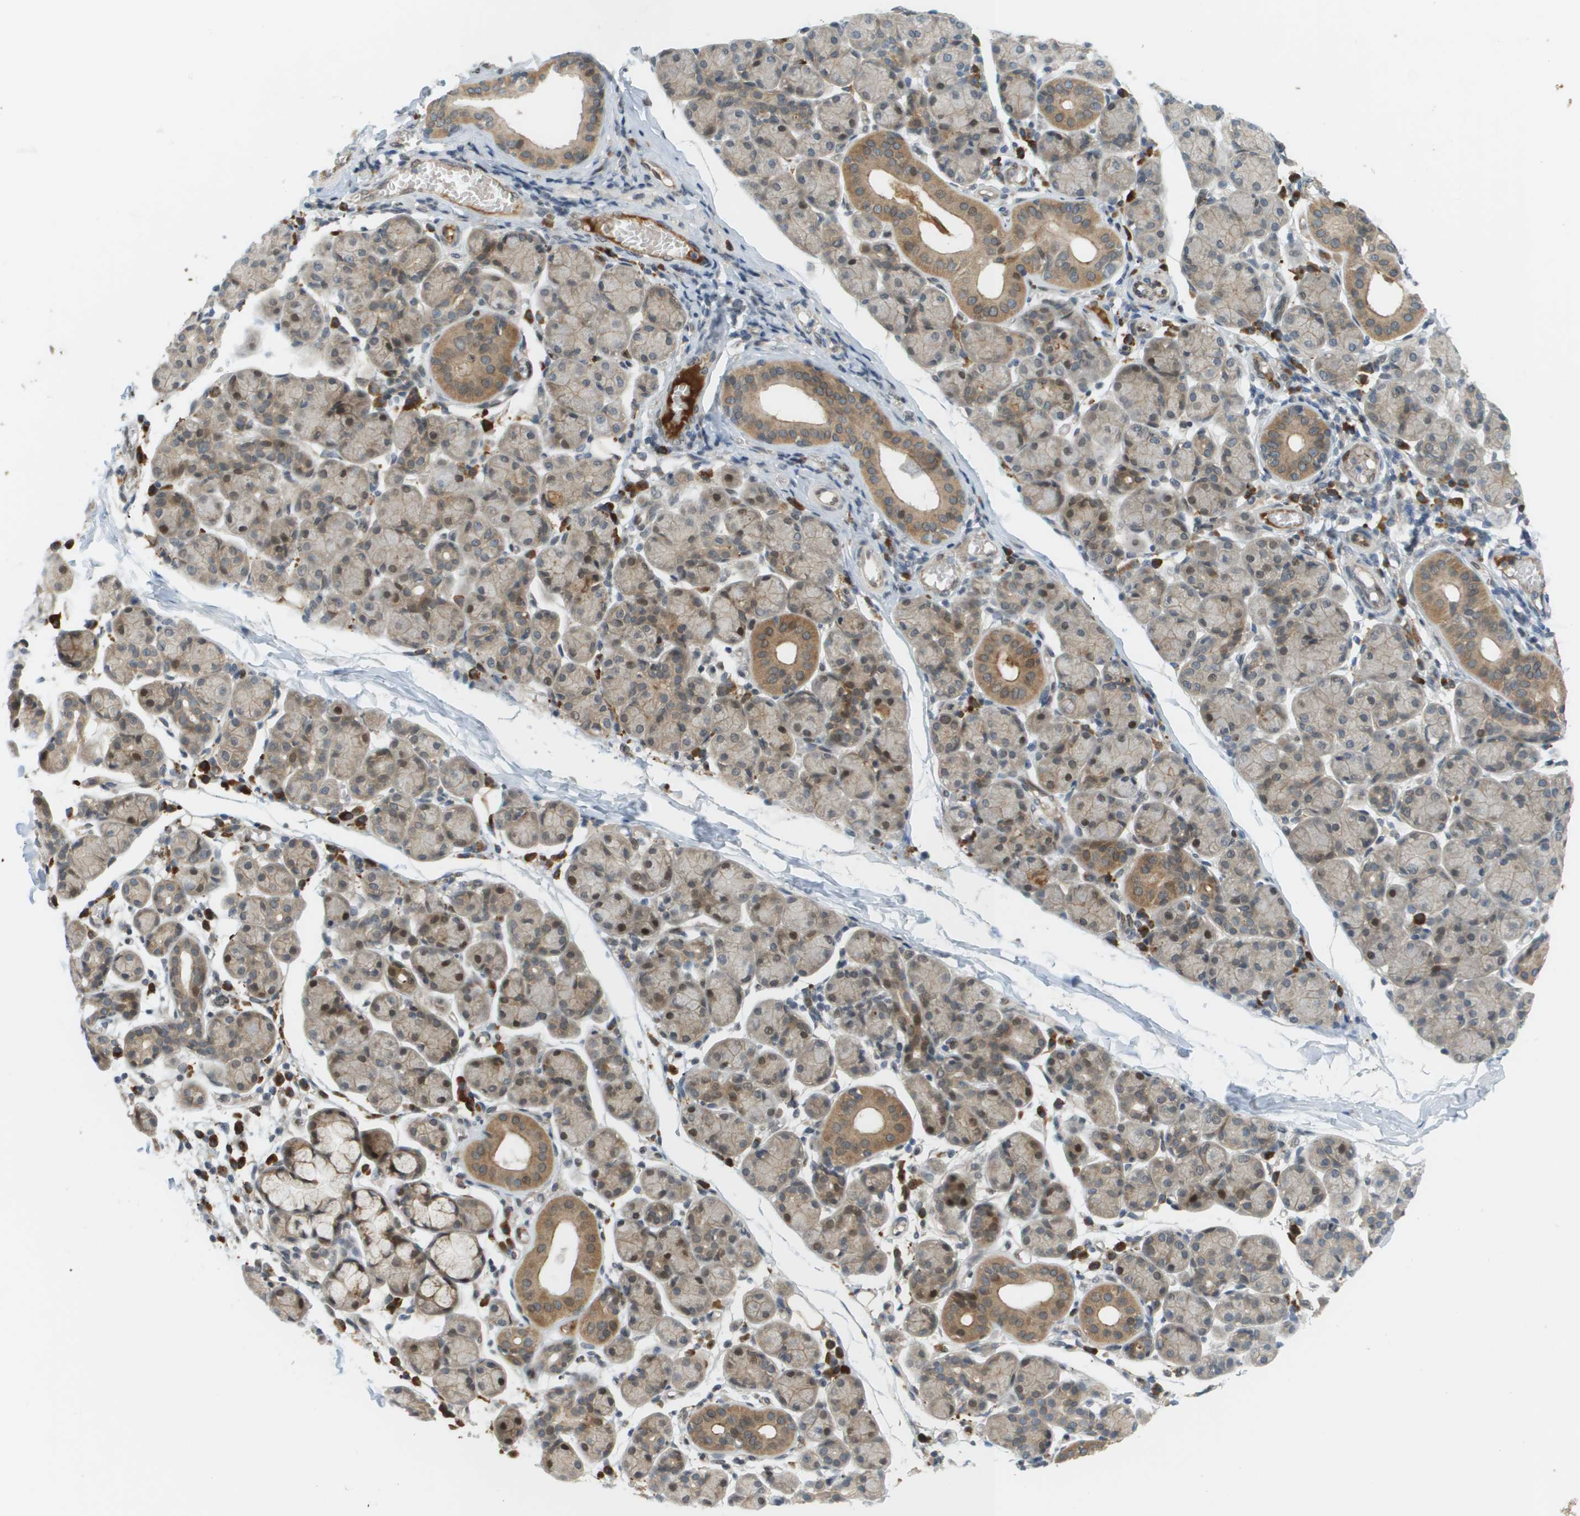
{"staining": {"intensity": "moderate", "quantity": ">75%", "location": "cytoplasmic/membranous,nuclear"}, "tissue": "salivary gland", "cell_type": "Glandular cells", "image_type": "normal", "snomed": [{"axis": "morphology", "description": "Normal tissue, NOS"}, {"axis": "morphology", "description": "Inflammation, NOS"}, {"axis": "topography", "description": "Lymph node"}, {"axis": "topography", "description": "Salivary gland"}], "caption": "Moderate cytoplasmic/membranous,nuclear positivity for a protein is appreciated in approximately >75% of glandular cells of normal salivary gland using immunohistochemistry.", "gene": "CACNB4", "patient": {"sex": "male", "age": 3}}